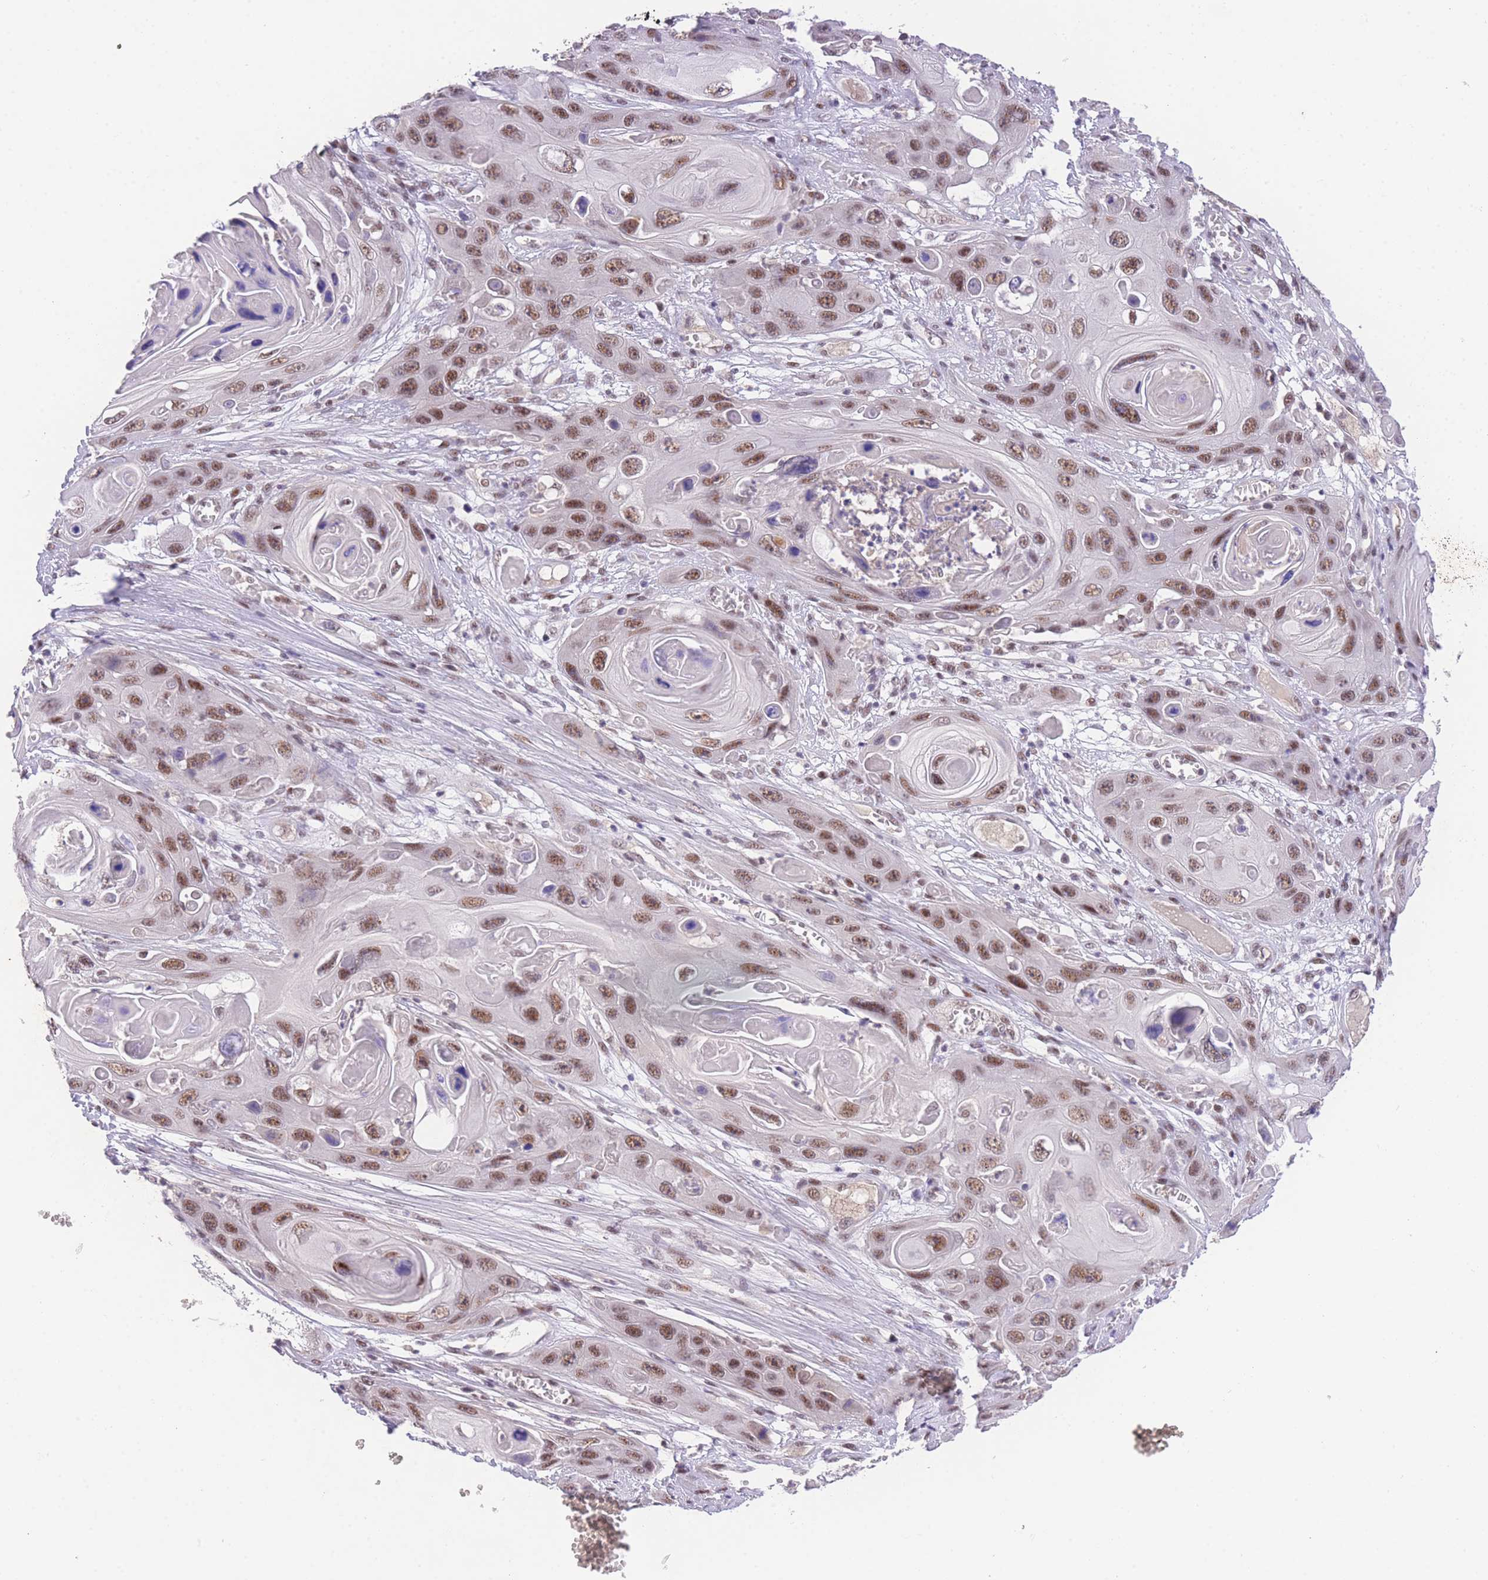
{"staining": {"intensity": "moderate", "quantity": ">75%", "location": "nuclear"}, "tissue": "skin cancer", "cell_type": "Tumor cells", "image_type": "cancer", "snomed": [{"axis": "morphology", "description": "Squamous cell carcinoma, NOS"}, {"axis": "topography", "description": "Skin"}], "caption": "Skin cancer stained for a protein (brown) demonstrates moderate nuclear positive staining in about >75% of tumor cells.", "gene": "SLC35F2", "patient": {"sex": "male", "age": 55}}